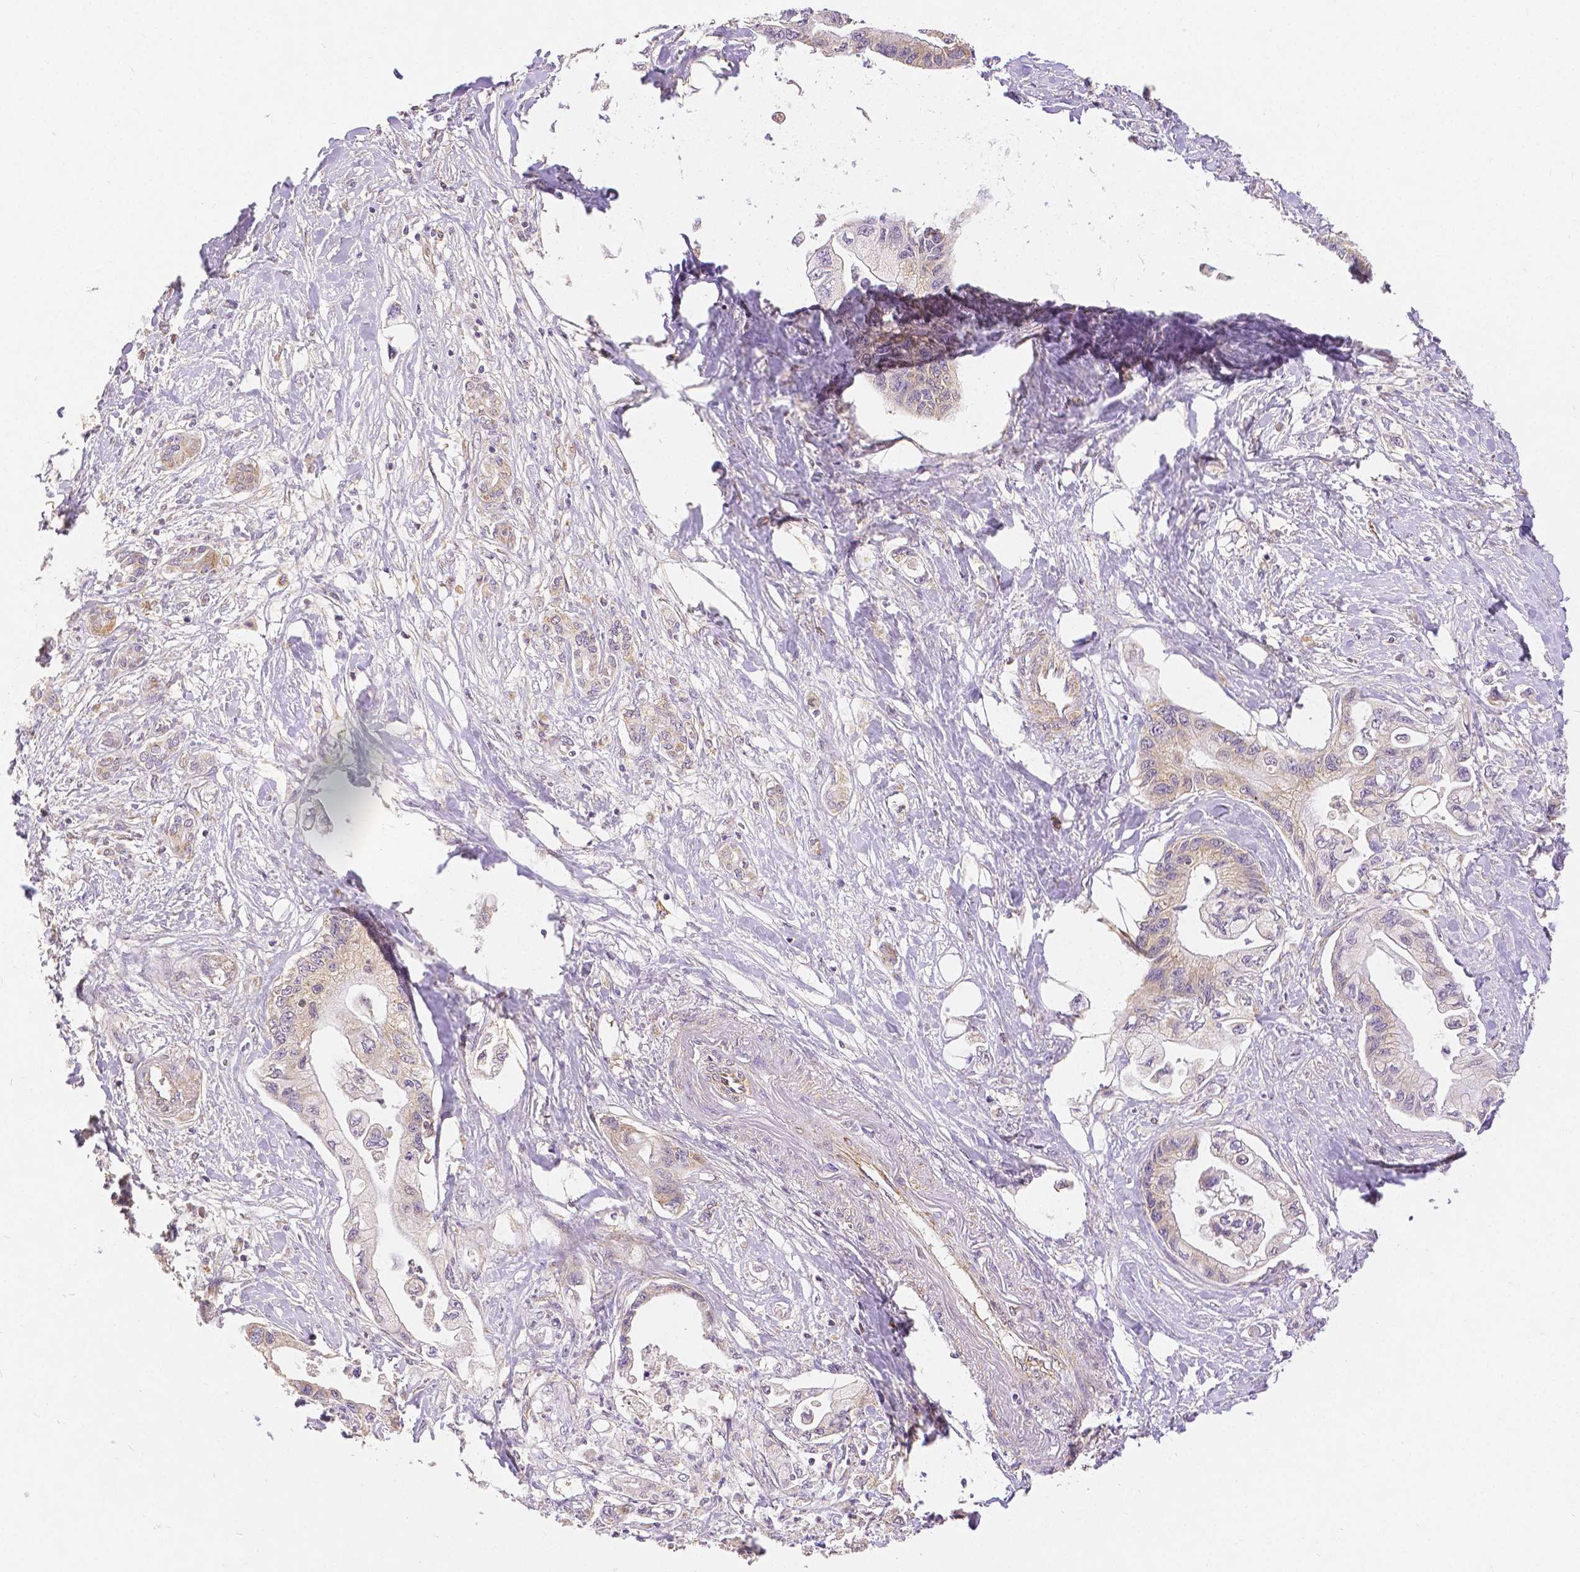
{"staining": {"intensity": "weak", "quantity": ">75%", "location": "cytoplasmic/membranous"}, "tissue": "pancreatic cancer", "cell_type": "Tumor cells", "image_type": "cancer", "snomed": [{"axis": "morphology", "description": "Adenocarcinoma, NOS"}, {"axis": "topography", "description": "Pancreas"}], "caption": "Immunohistochemical staining of human pancreatic adenocarcinoma demonstrates low levels of weak cytoplasmic/membranous protein expression in about >75% of tumor cells. (DAB = brown stain, brightfield microscopy at high magnification).", "gene": "RHOT1", "patient": {"sex": "male", "age": 61}}